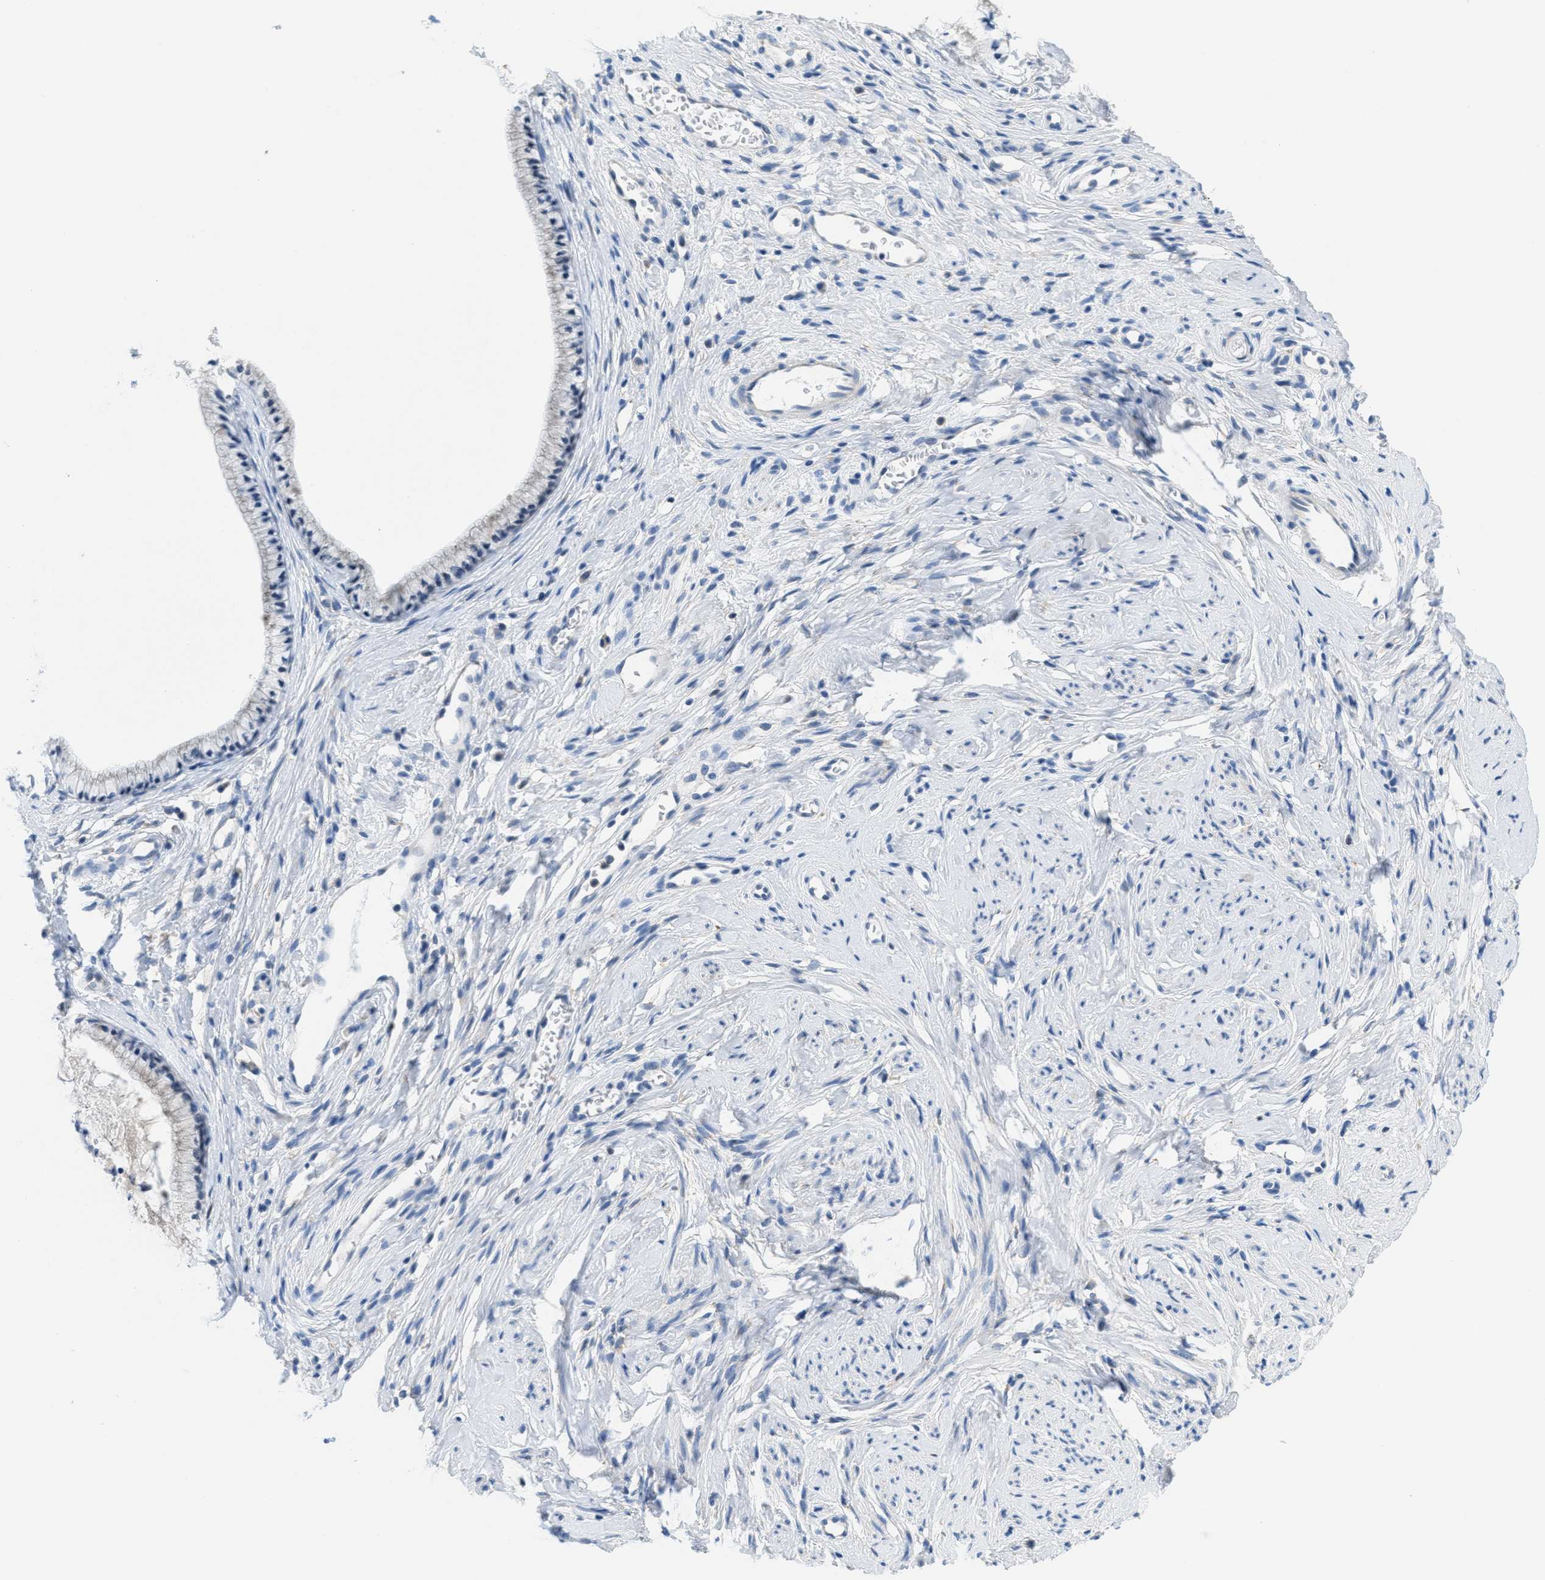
{"staining": {"intensity": "negative", "quantity": "none", "location": "none"}, "tissue": "cervix", "cell_type": "Glandular cells", "image_type": "normal", "snomed": [{"axis": "morphology", "description": "Normal tissue, NOS"}, {"axis": "topography", "description": "Cervix"}], "caption": "Immunohistochemical staining of normal human cervix demonstrates no significant expression in glandular cells. The staining was performed using DAB (3,3'-diaminobenzidine) to visualize the protein expression in brown, while the nuclei were stained in blue with hematoxylin (Magnification: 20x).", "gene": "PTDSS1", "patient": {"sex": "female", "age": 77}}